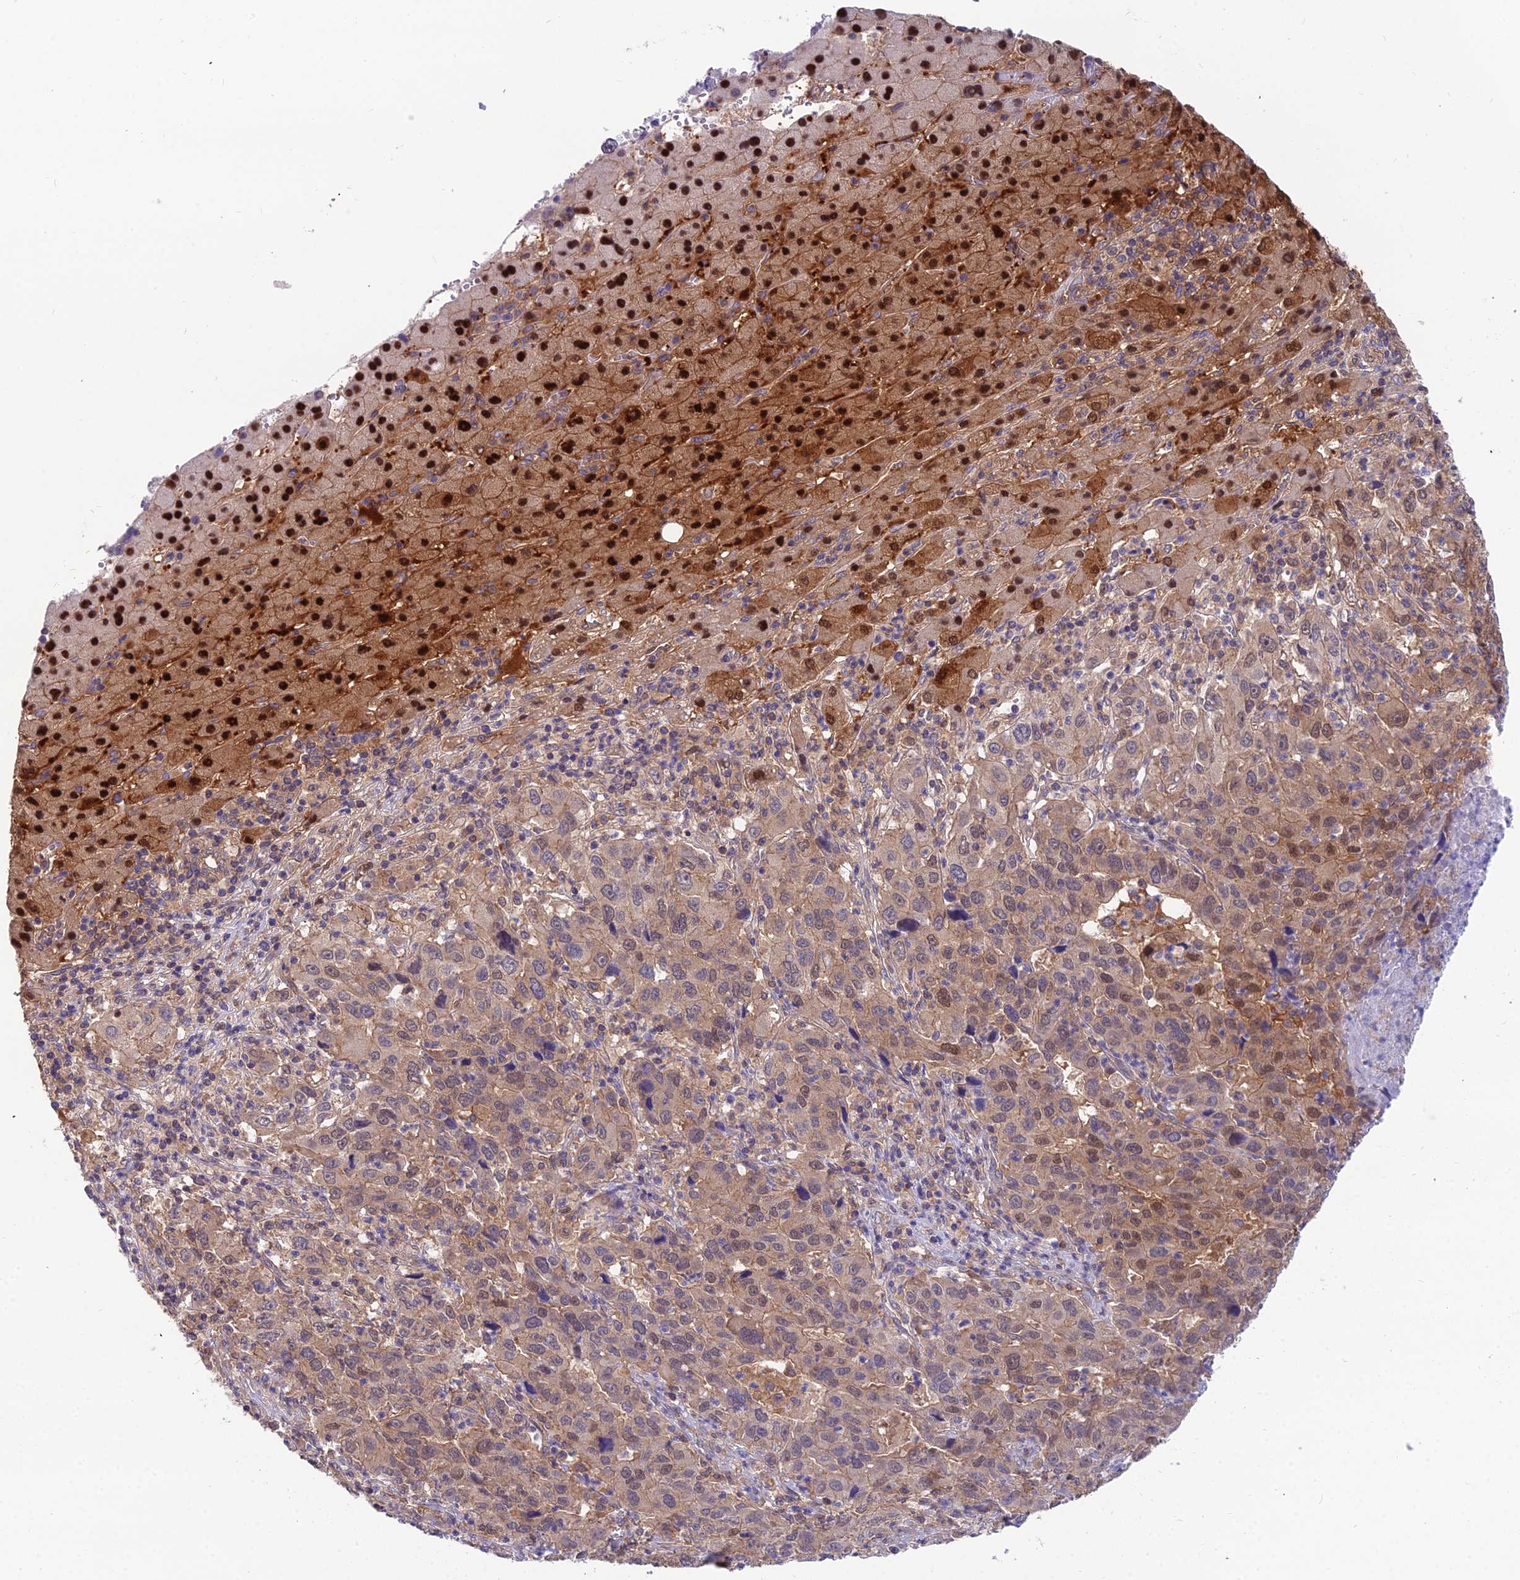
{"staining": {"intensity": "weak", "quantity": ">75%", "location": "cytoplasmic/membranous,nuclear"}, "tissue": "liver cancer", "cell_type": "Tumor cells", "image_type": "cancer", "snomed": [{"axis": "morphology", "description": "Carcinoma, Hepatocellular, NOS"}, {"axis": "topography", "description": "Liver"}], "caption": "The micrograph demonstrates a brown stain indicating the presence of a protein in the cytoplasmic/membranous and nuclear of tumor cells in liver hepatocellular carcinoma.", "gene": "MVD", "patient": {"sex": "male", "age": 63}}